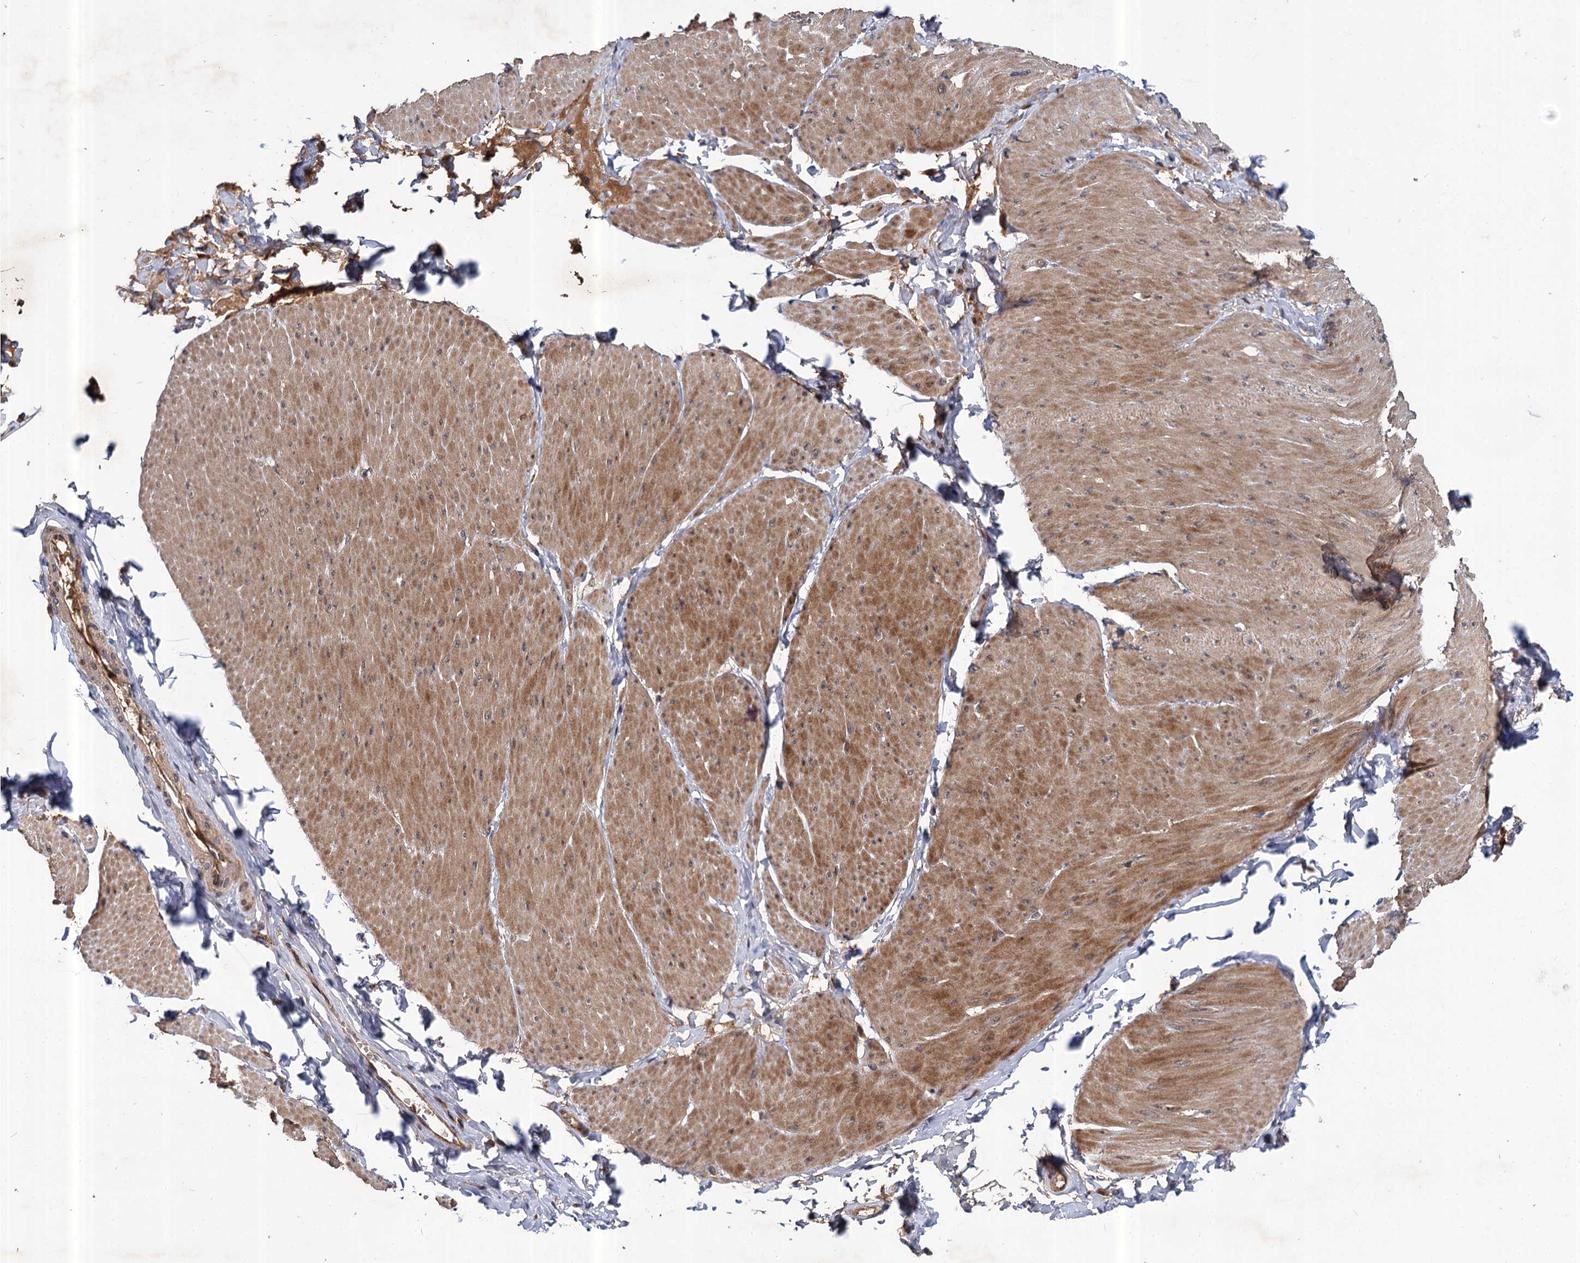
{"staining": {"intensity": "moderate", "quantity": ">75%", "location": "cytoplasmic/membranous"}, "tissue": "smooth muscle", "cell_type": "Smooth muscle cells", "image_type": "normal", "snomed": [{"axis": "morphology", "description": "Urothelial carcinoma, High grade"}, {"axis": "topography", "description": "Urinary bladder"}], "caption": "High-power microscopy captured an immunohistochemistry photomicrograph of unremarkable smooth muscle, revealing moderate cytoplasmic/membranous staining in about >75% of smooth muscle cells. (Brightfield microscopy of DAB IHC at high magnification).", "gene": "ABLIM1", "patient": {"sex": "male", "age": 46}}